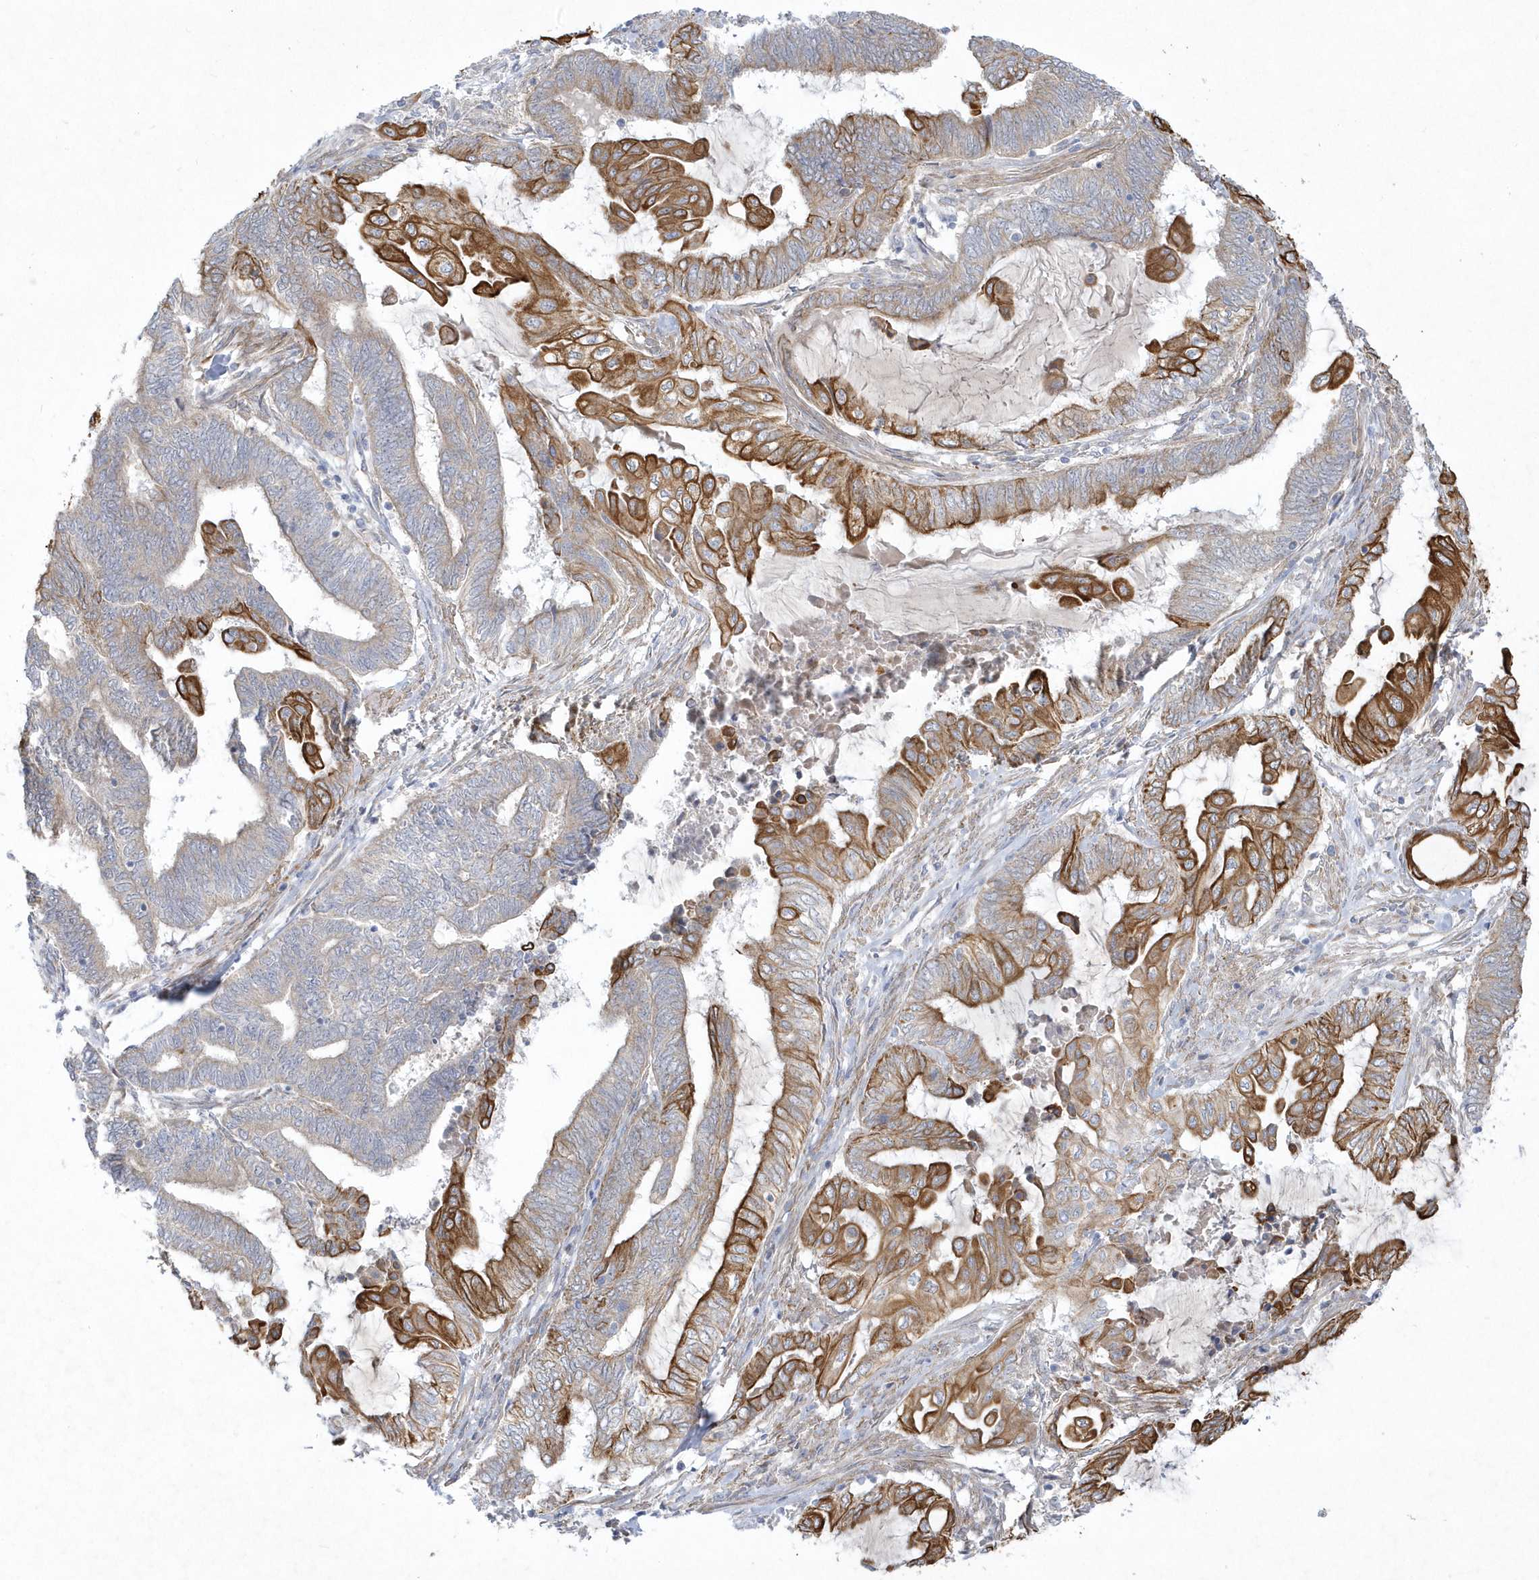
{"staining": {"intensity": "strong", "quantity": "25%-75%", "location": "cytoplasmic/membranous"}, "tissue": "endometrial cancer", "cell_type": "Tumor cells", "image_type": "cancer", "snomed": [{"axis": "morphology", "description": "Adenocarcinoma, NOS"}, {"axis": "topography", "description": "Uterus"}, {"axis": "topography", "description": "Endometrium"}], "caption": "Strong cytoplasmic/membranous expression is appreciated in approximately 25%-75% of tumor cells in endometrial cancer.", "gene": "LARS1", "patient": {"sex": "female", "age": 70}}